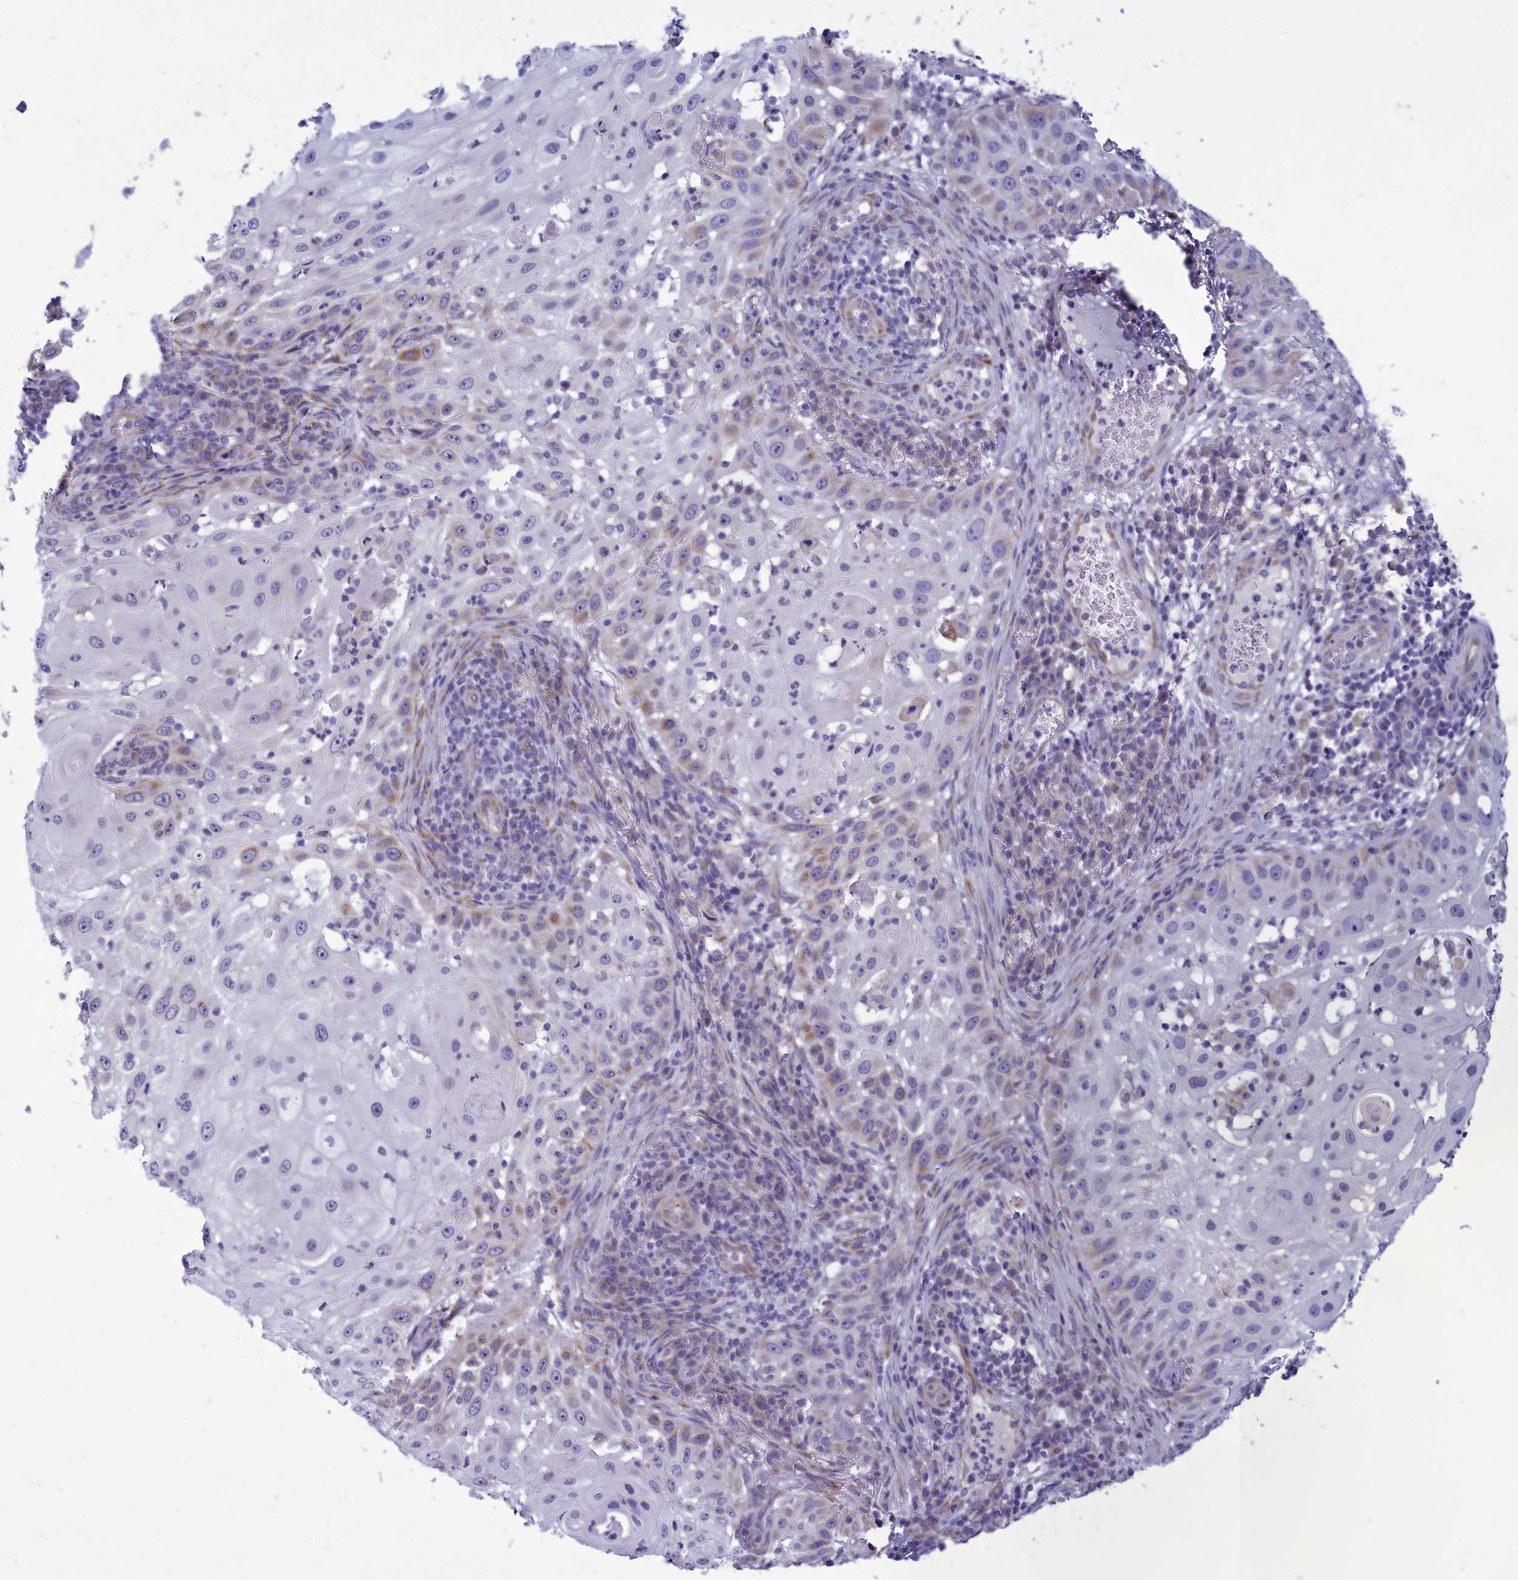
{"staining": {"intensity": "weak", "quantity": "25%-75%", "location": "cytoplasmic/membranous"}, "tissue": "skin cancer", "cell_type": "Tumor cells", "image_type": "cancer", "snomed": [{"axis": "morphology", "description": "Squamous cell carcinoma, NOS"}, {"axis": "topography", "description": "Skin"}], "caption": "Tumor cells exhibit weak cytoplasmic/membranous expression in about 25%-75% of cells in skin cancer. (Stains: DAB in brown, nuclei in blue, Microscopy: brightfield microscopy at high magnification).", "gene": "CENATAC", "patient": {"sex": "female", "age": 44}}